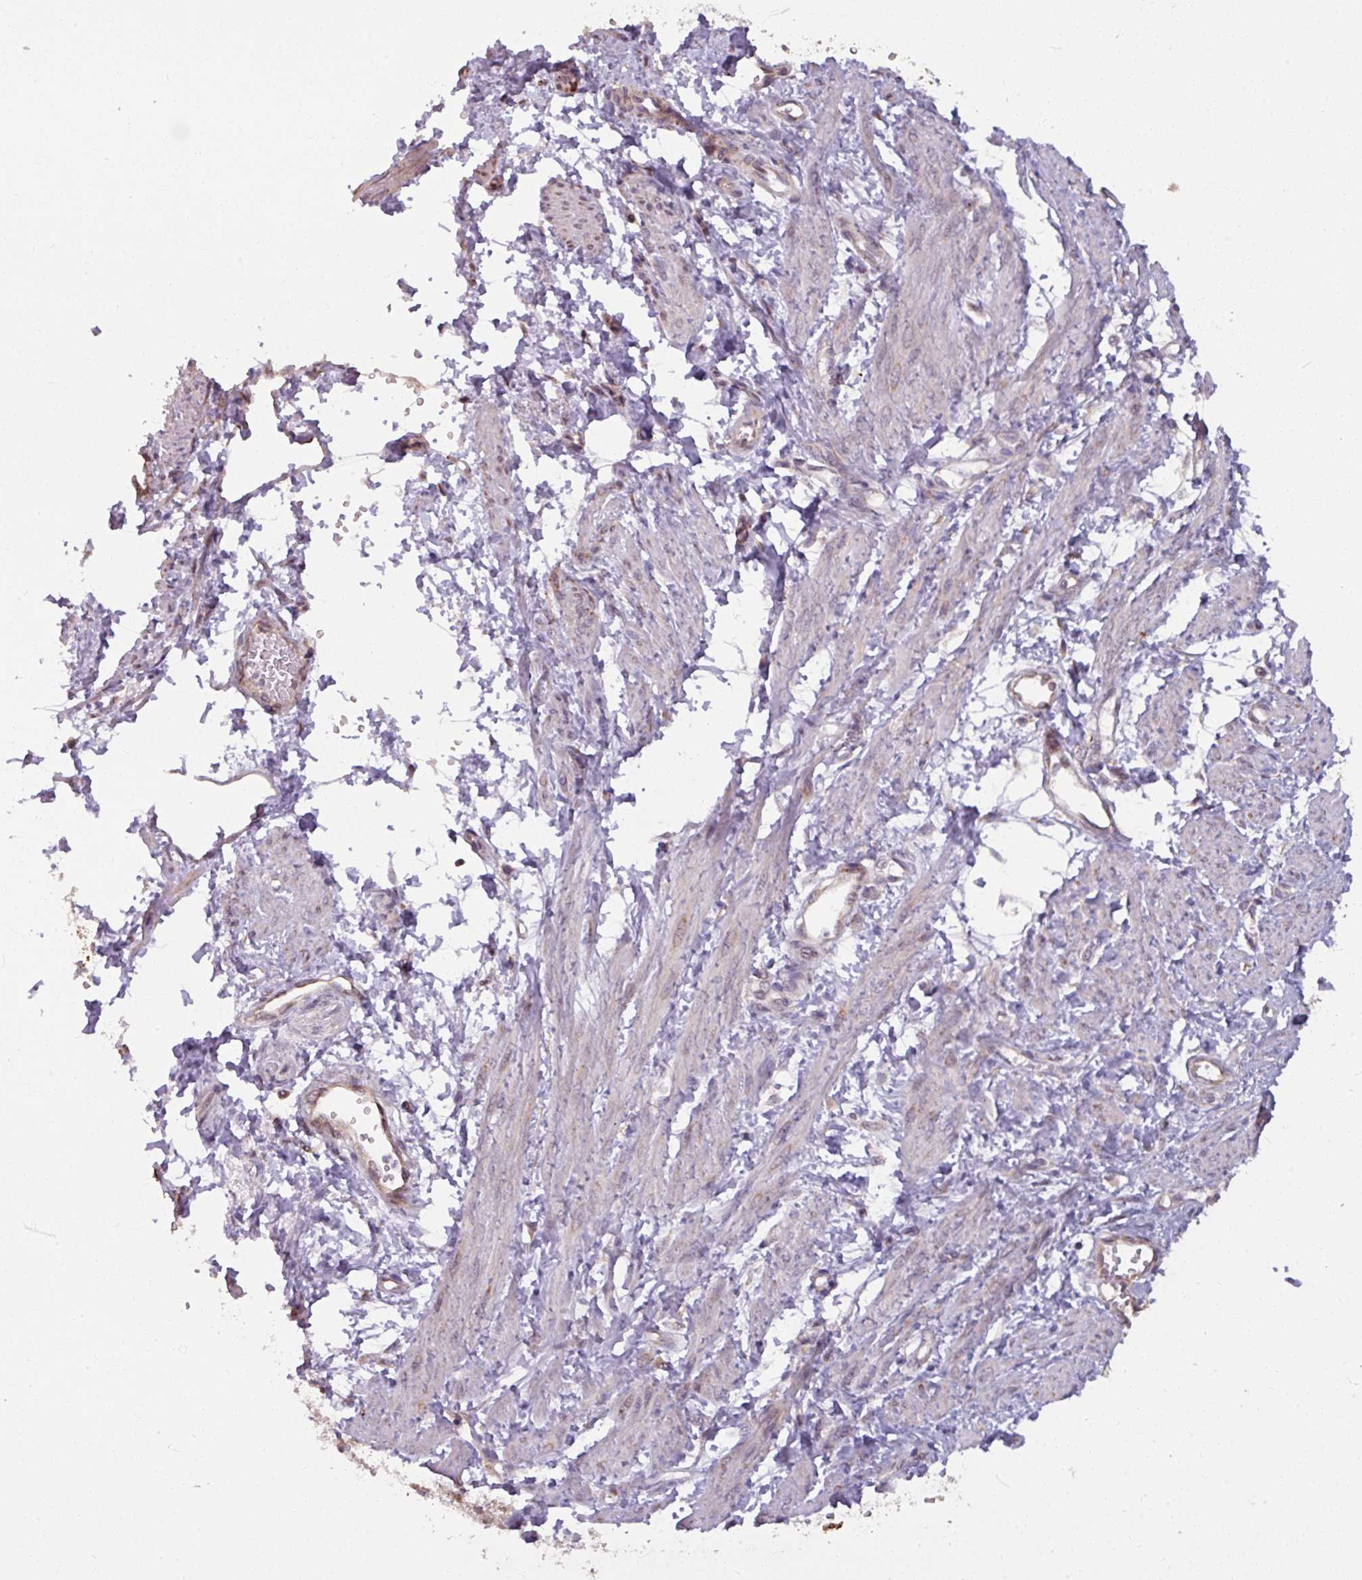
{"staining": {"intensity": "weak", "quantity": "<25%", "location": "cytoplasmic/membranous"}, "tissue": "smooth muscle", "cell_type": "Smooth muscle cells", "image_type": "normal", "snomed": [{"axis": "morphology", "description": "Normal tissue, NOS"}, {"axis": "topography", "description": "Smooth muscle"}, {"axis": "topography", "description": "Uterus"}], "caption": "The image displays no staining of smooth muscle cells in benign smooth muscle. The staining is performed using DAB (3,3'-diaminobenzidine) brown chromogen with nuclei counter-stained in using hematoxylin.", "gene": "MAGT1", "patient": {"sex": "female", "age": 39}}